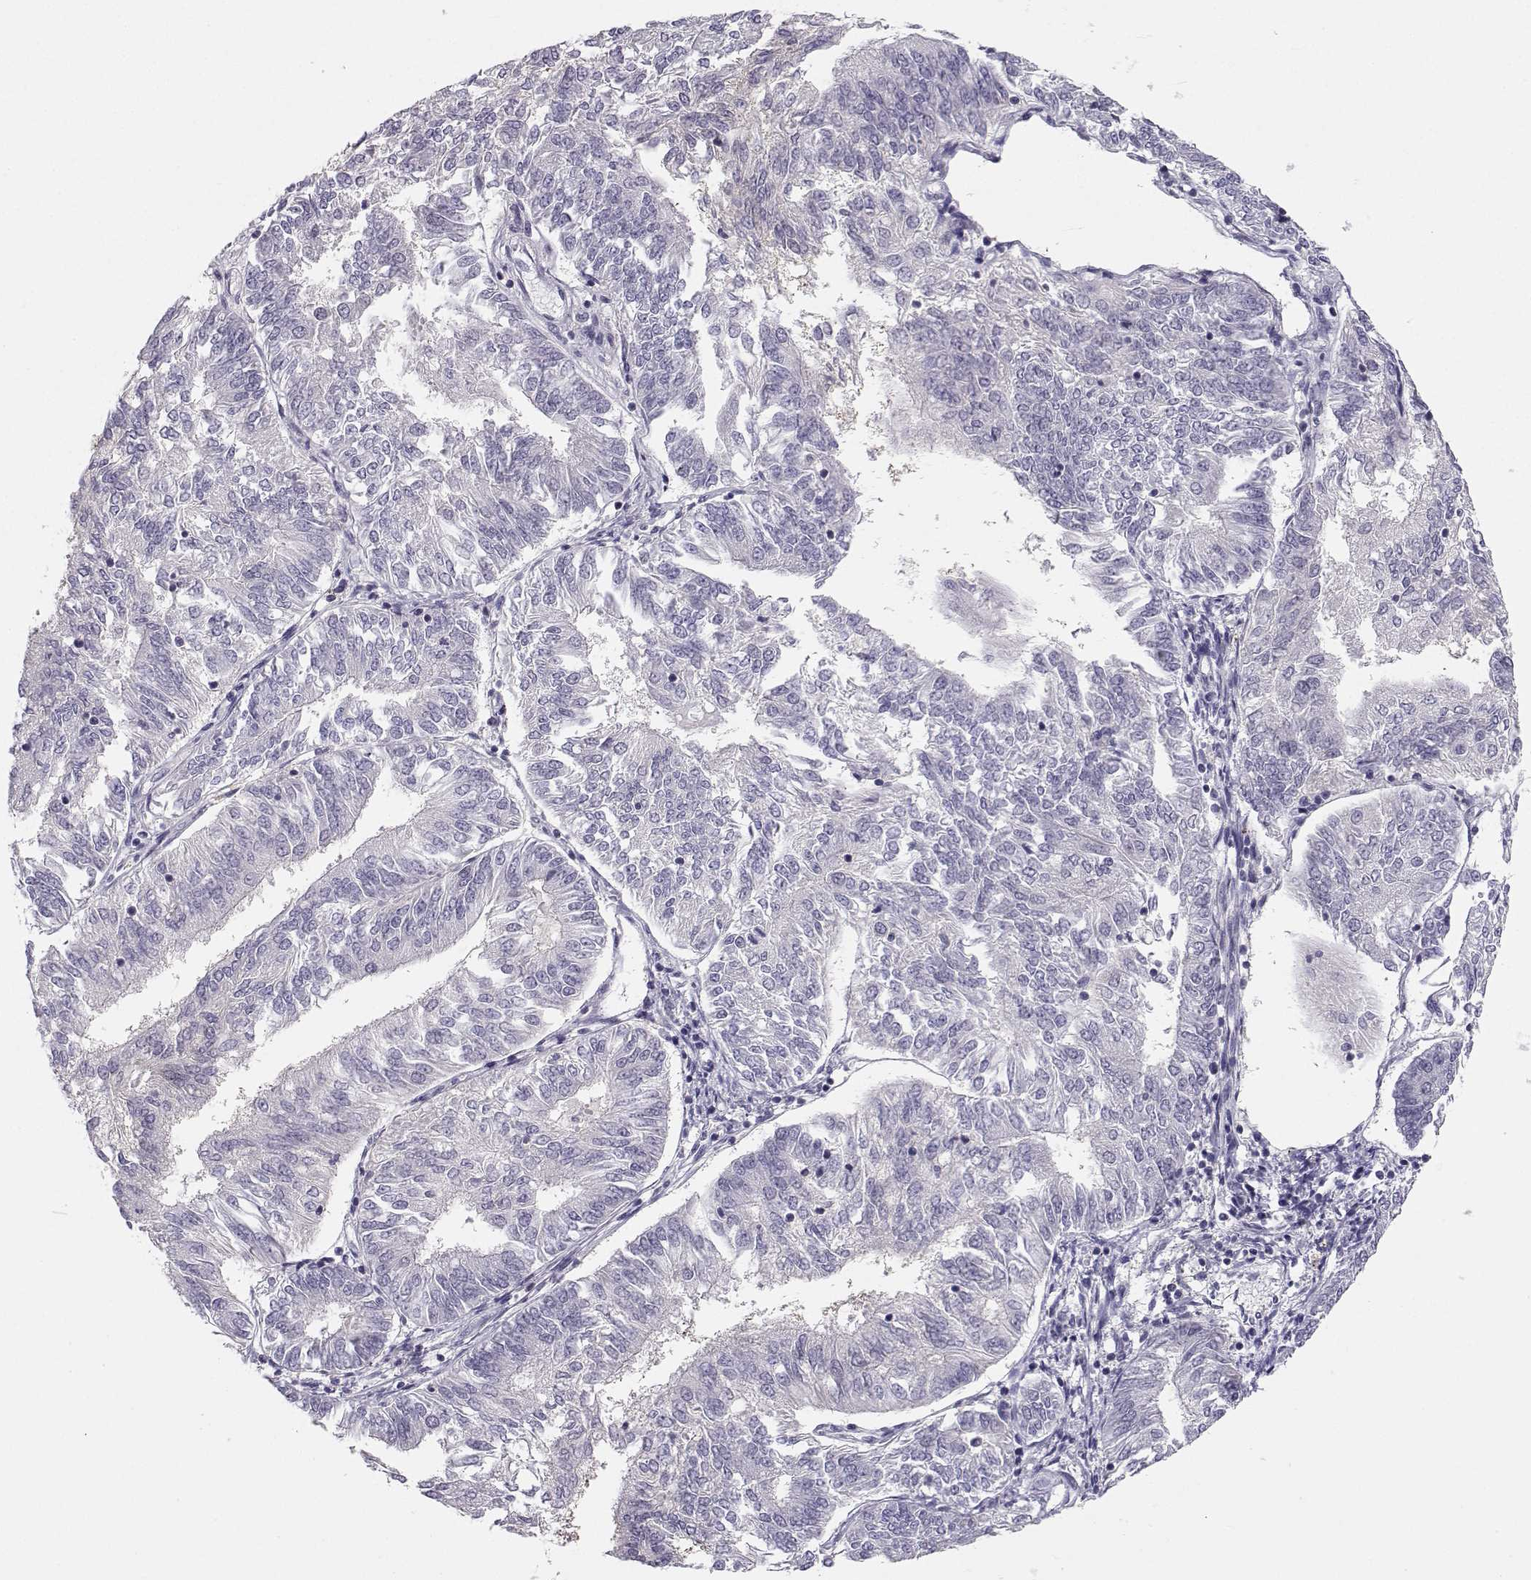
{"staining": {"intensity": "negative", "quantity": "none", "location": "none"}, "tissue": "endometrial cancer", "cell_type": "Tumor cells", "image_type": "cancer", "snomed": [{"axis": "morphology", "description": "Adenocarcinoma, NOS"}, {"axis": "topography", "description": "Endometrium"}], "caption": "Human adenocarcinoma (endometrial) stained for a protein using immunohistochemistry reveals no expression in tumor cells.", "gene": "MROH7", "patient": {"sex": "female", "age": 58}}